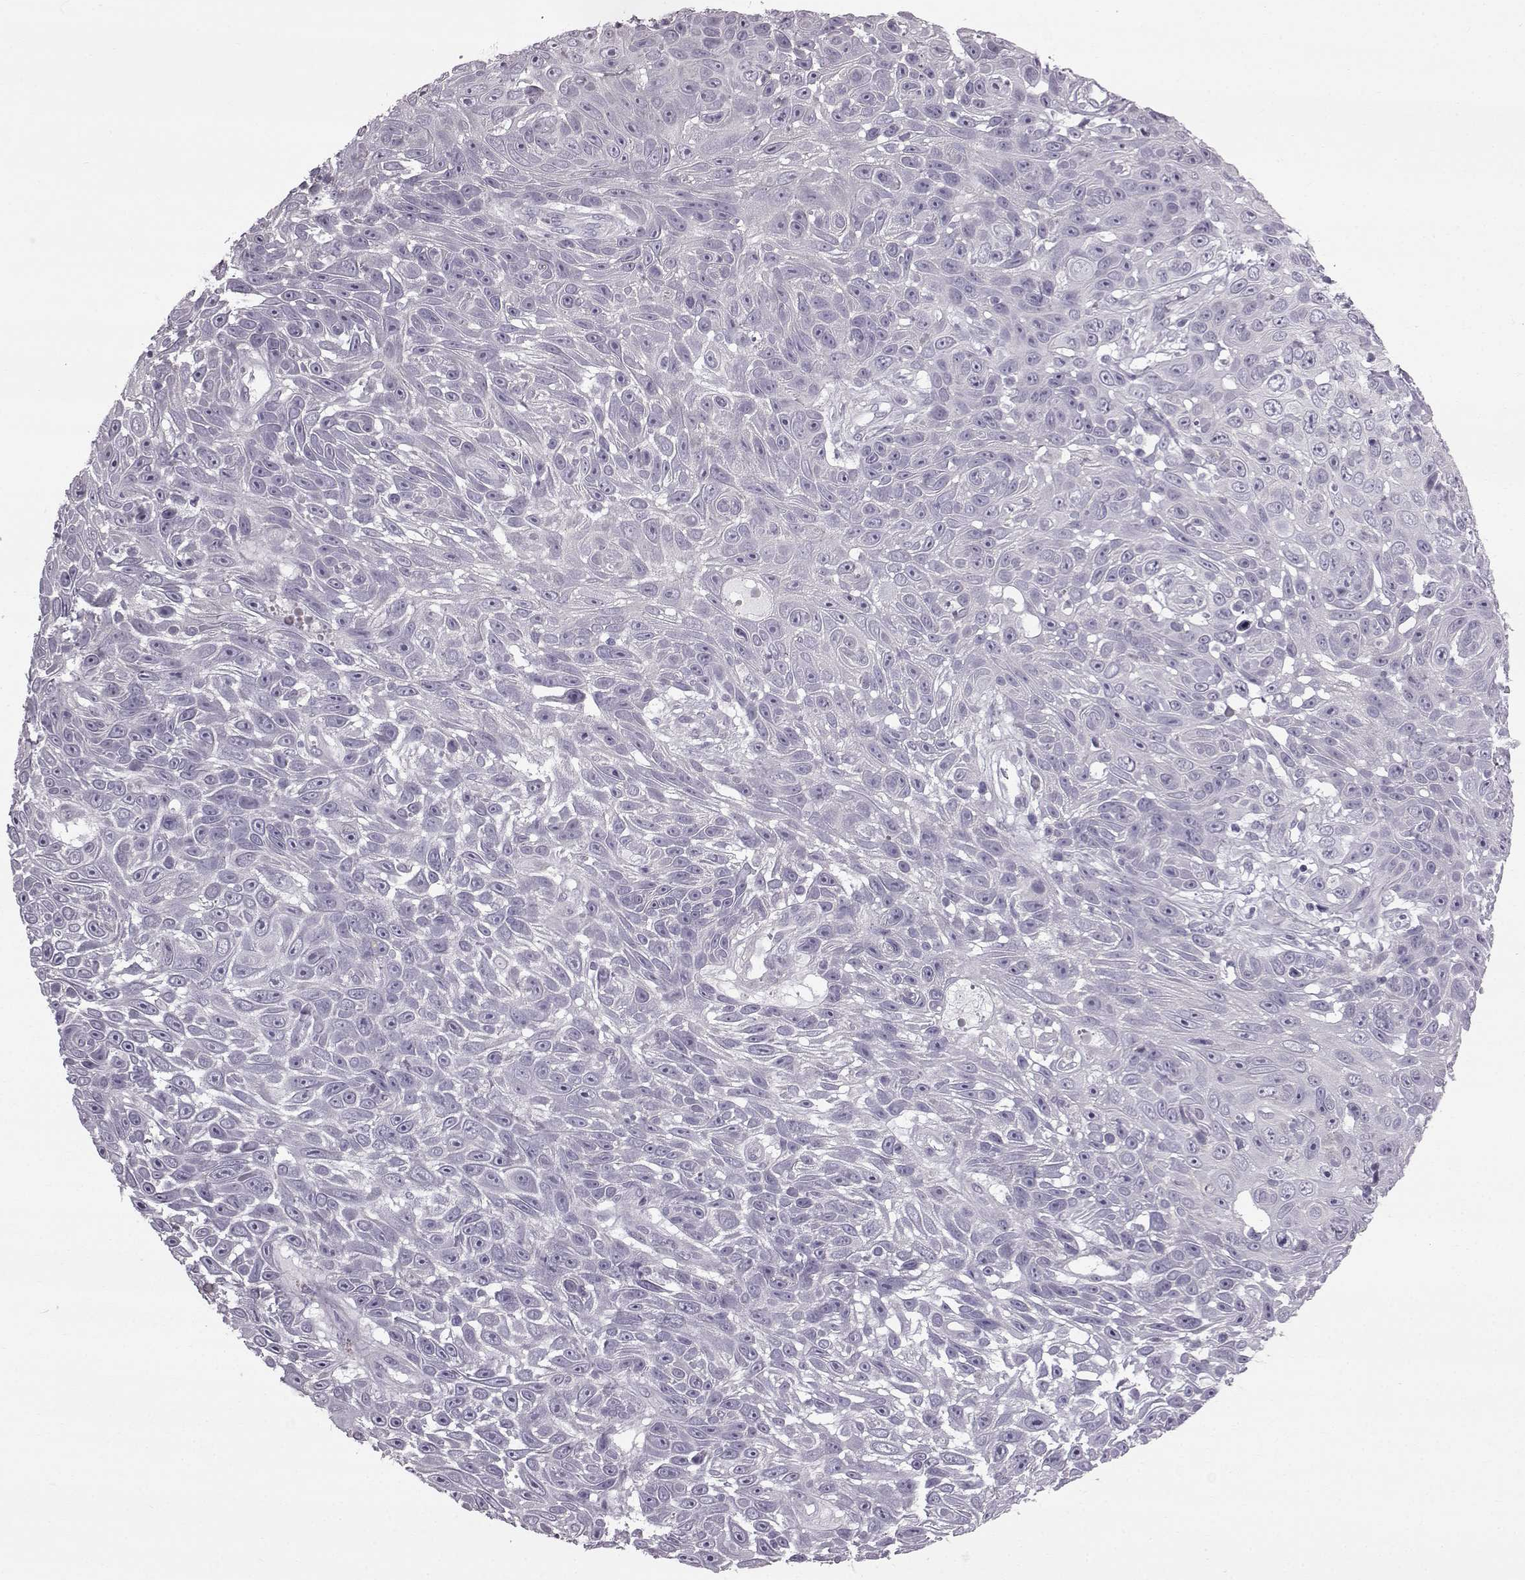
{"staining": {"intensity": "negative", "quantity": "none", "location": "none"}, "tissue": "skin cancer", "cell_type": "Tumor cells", "image_type": "cancer", "snomed": [{"axis": "morphology", "description": "Squamous cell carcinoma, NOS"}, {"axis": "topography", "description": "Skin"}], "caption": "High power microscopy photomicrograph of an immunohistochemistry photomicrograph of skin cancer (squamous cell carcinoma), revealing no significant positivity in tumor cells.", "gene": "SLC28A2", "patient": {"sex": "male", "age": 82}}